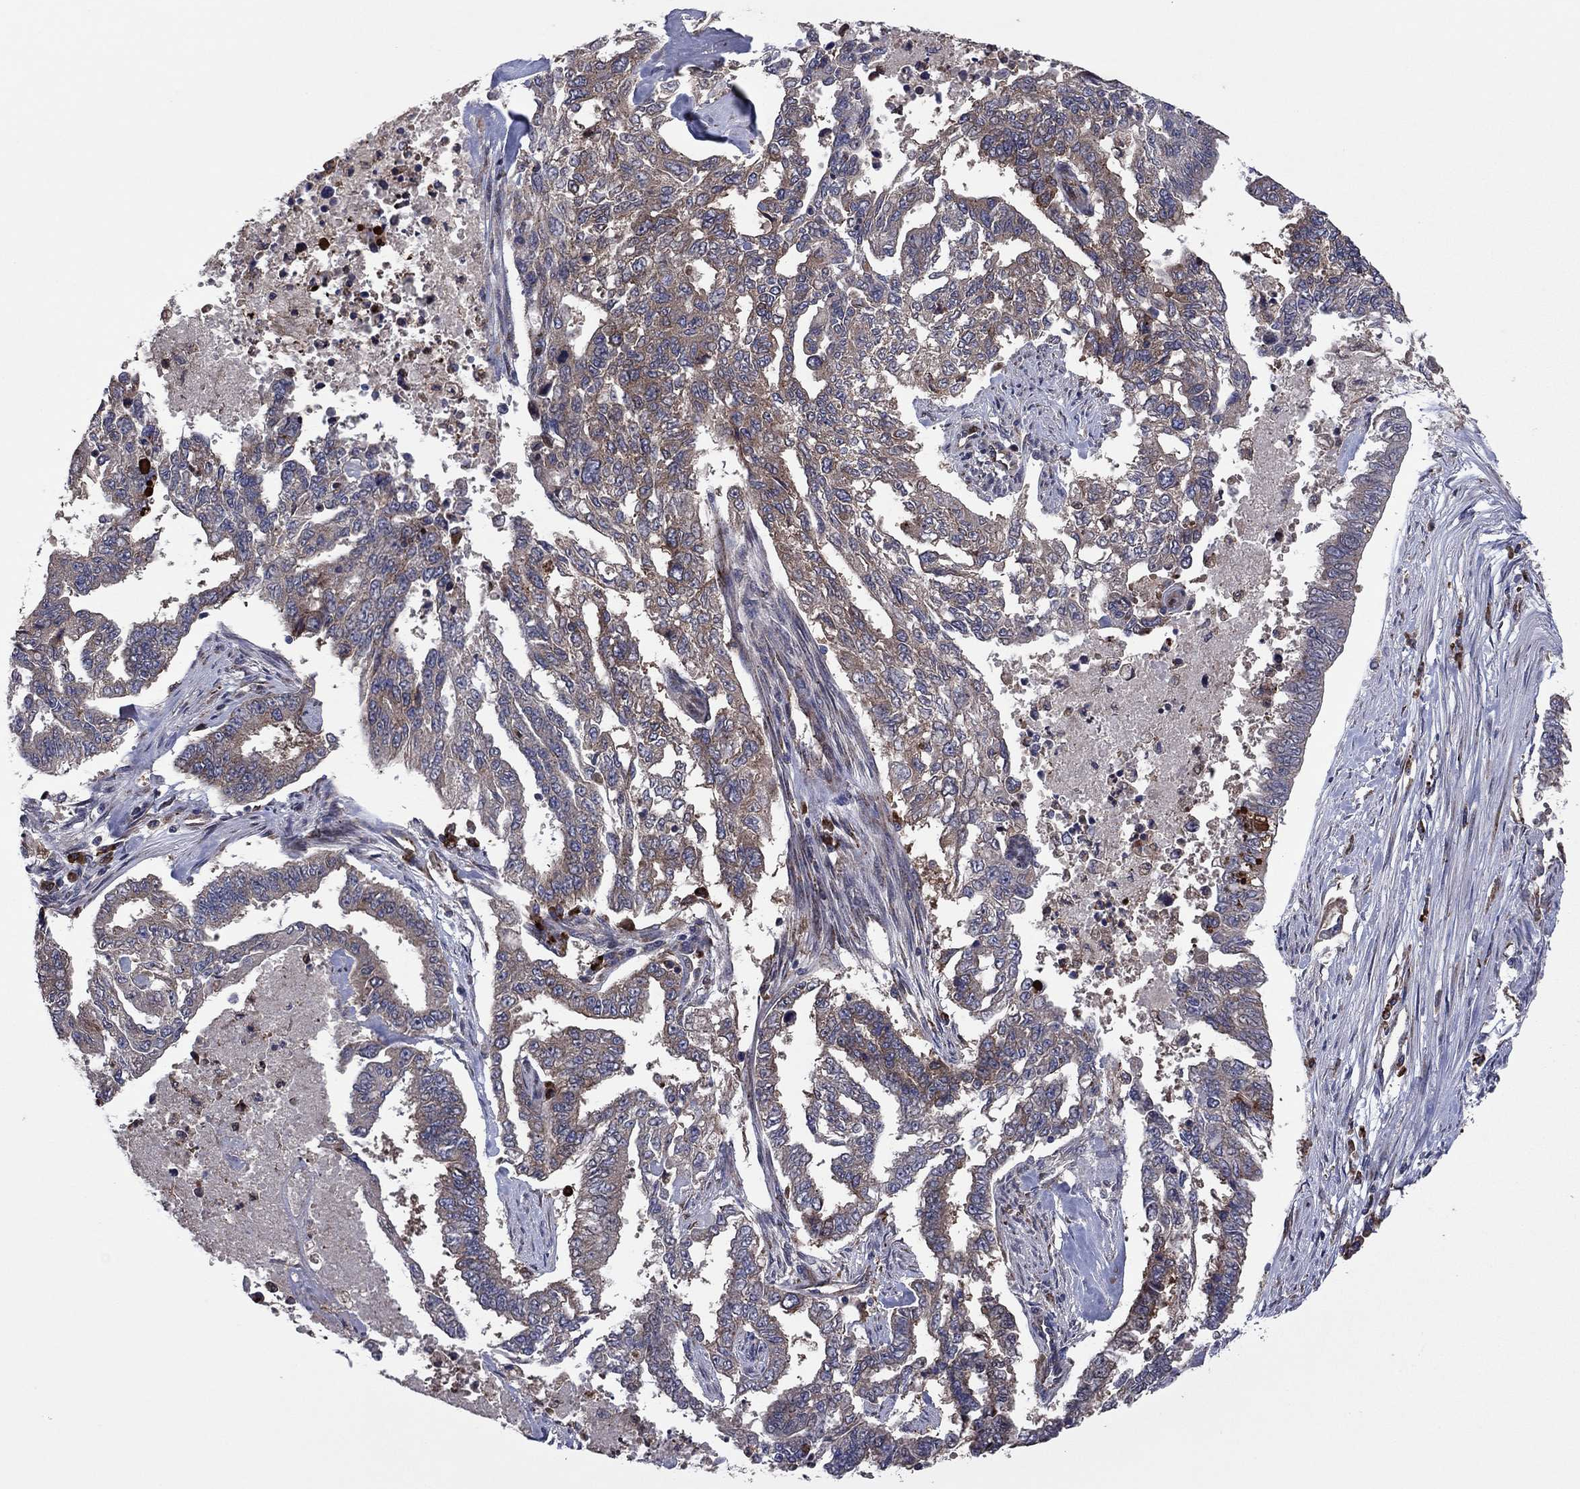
{"staining": {"intensity": "moderate", "quantity": "25%-75%", "location": "cytoplasmic/membranous"}, "tissue": "endometrial cancer", "cell_type": "Tumor cells", "image_type": "cancer", "snomed": [{"axis": "morphology", "description": "Adenocarcinoma, NOS"}, {"axis": "topography", "description": "Uterus"}], "caption": "Human endometrial cancer stained with a brown dye reveals moderate cytoplasmic/membranous positive expression in about 25%-75% of tumor cells.", "gene": "MEA1", "patient": {"sex": "female", "age": 59}}